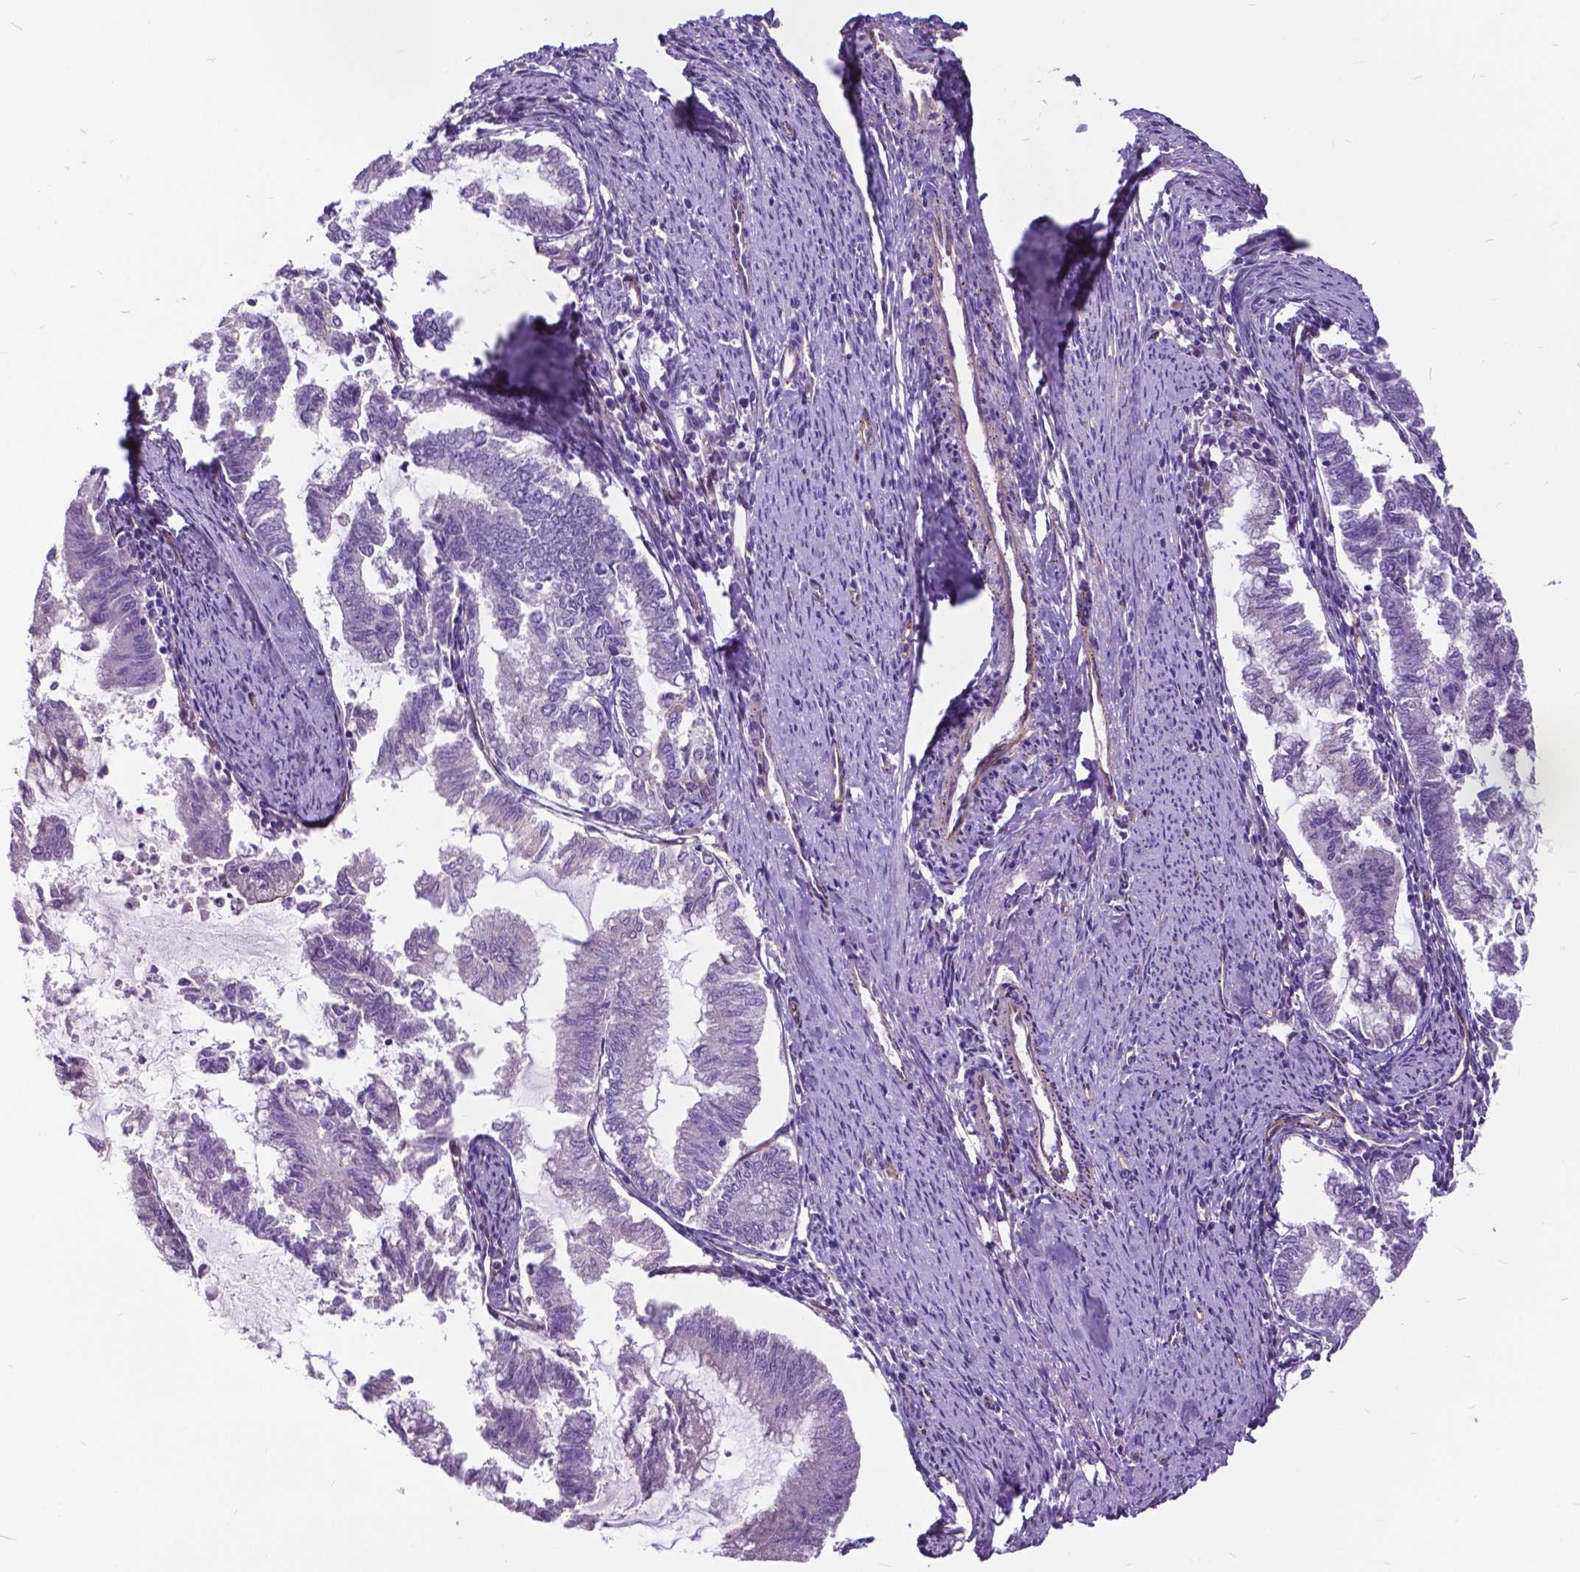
{"staining": {"intensity": "negative", "quantity": "none", "location": "none"}, "tissue": "endometrial cancer", "cell_type": "Tumor cells", "image_type": "cancer", "snomed": [{"axis": "morphology", "description": "Adenocarcinoma, NOS"}, {"axis": "topography", "description": "Endometrium"}], "caption": "Immunohistochemistry image of endometrial adenocarcinoma stained for a protein (brown), which shows no expression in tumor cells.", "gene": "FLT4", "patient": {"sex": "female", "age": 79}}